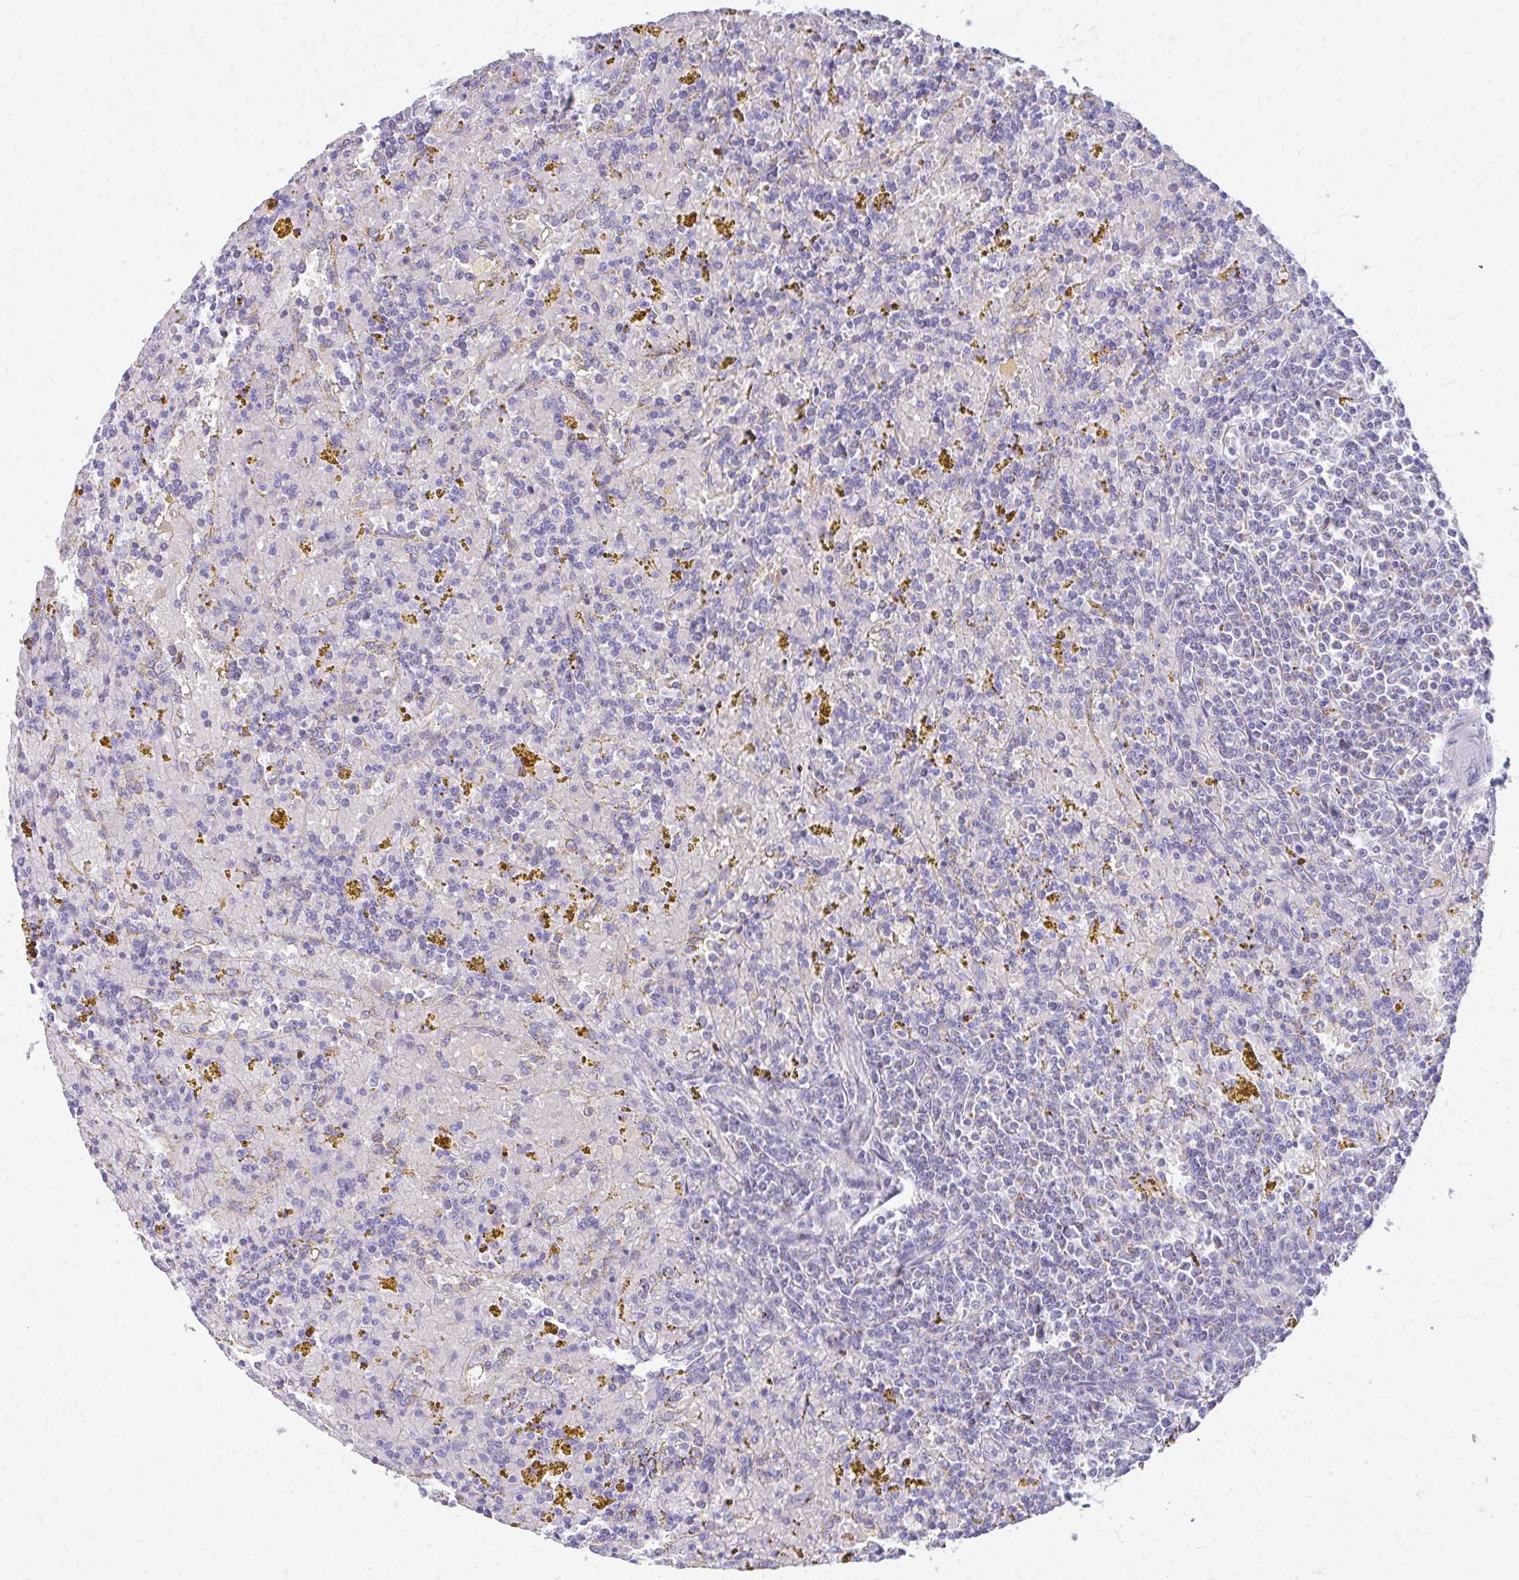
{"staining": {"intensity": "negative", "quantity": "none", "location": "none"}, "tissue": "lymphoma", "cell_type": "Tumor cells", "image_type": "cancer", "snomed": [{"axis": "morphology", "description": "Malignant lymphoma, non-Hodgkin's type, Low grade"}, {"axis": "topography", "description": "Spleen"}, {"axis": "topography", "description": "Lymph node"}], "caption": "Tumor cells are negative for protein expression in human malignant lymphoma, non-Hodgkin's type (low-grade). Nuclei are stained in blue.", "gene": "MRPL19", "patient": {"sex": "female", "age": 66}}